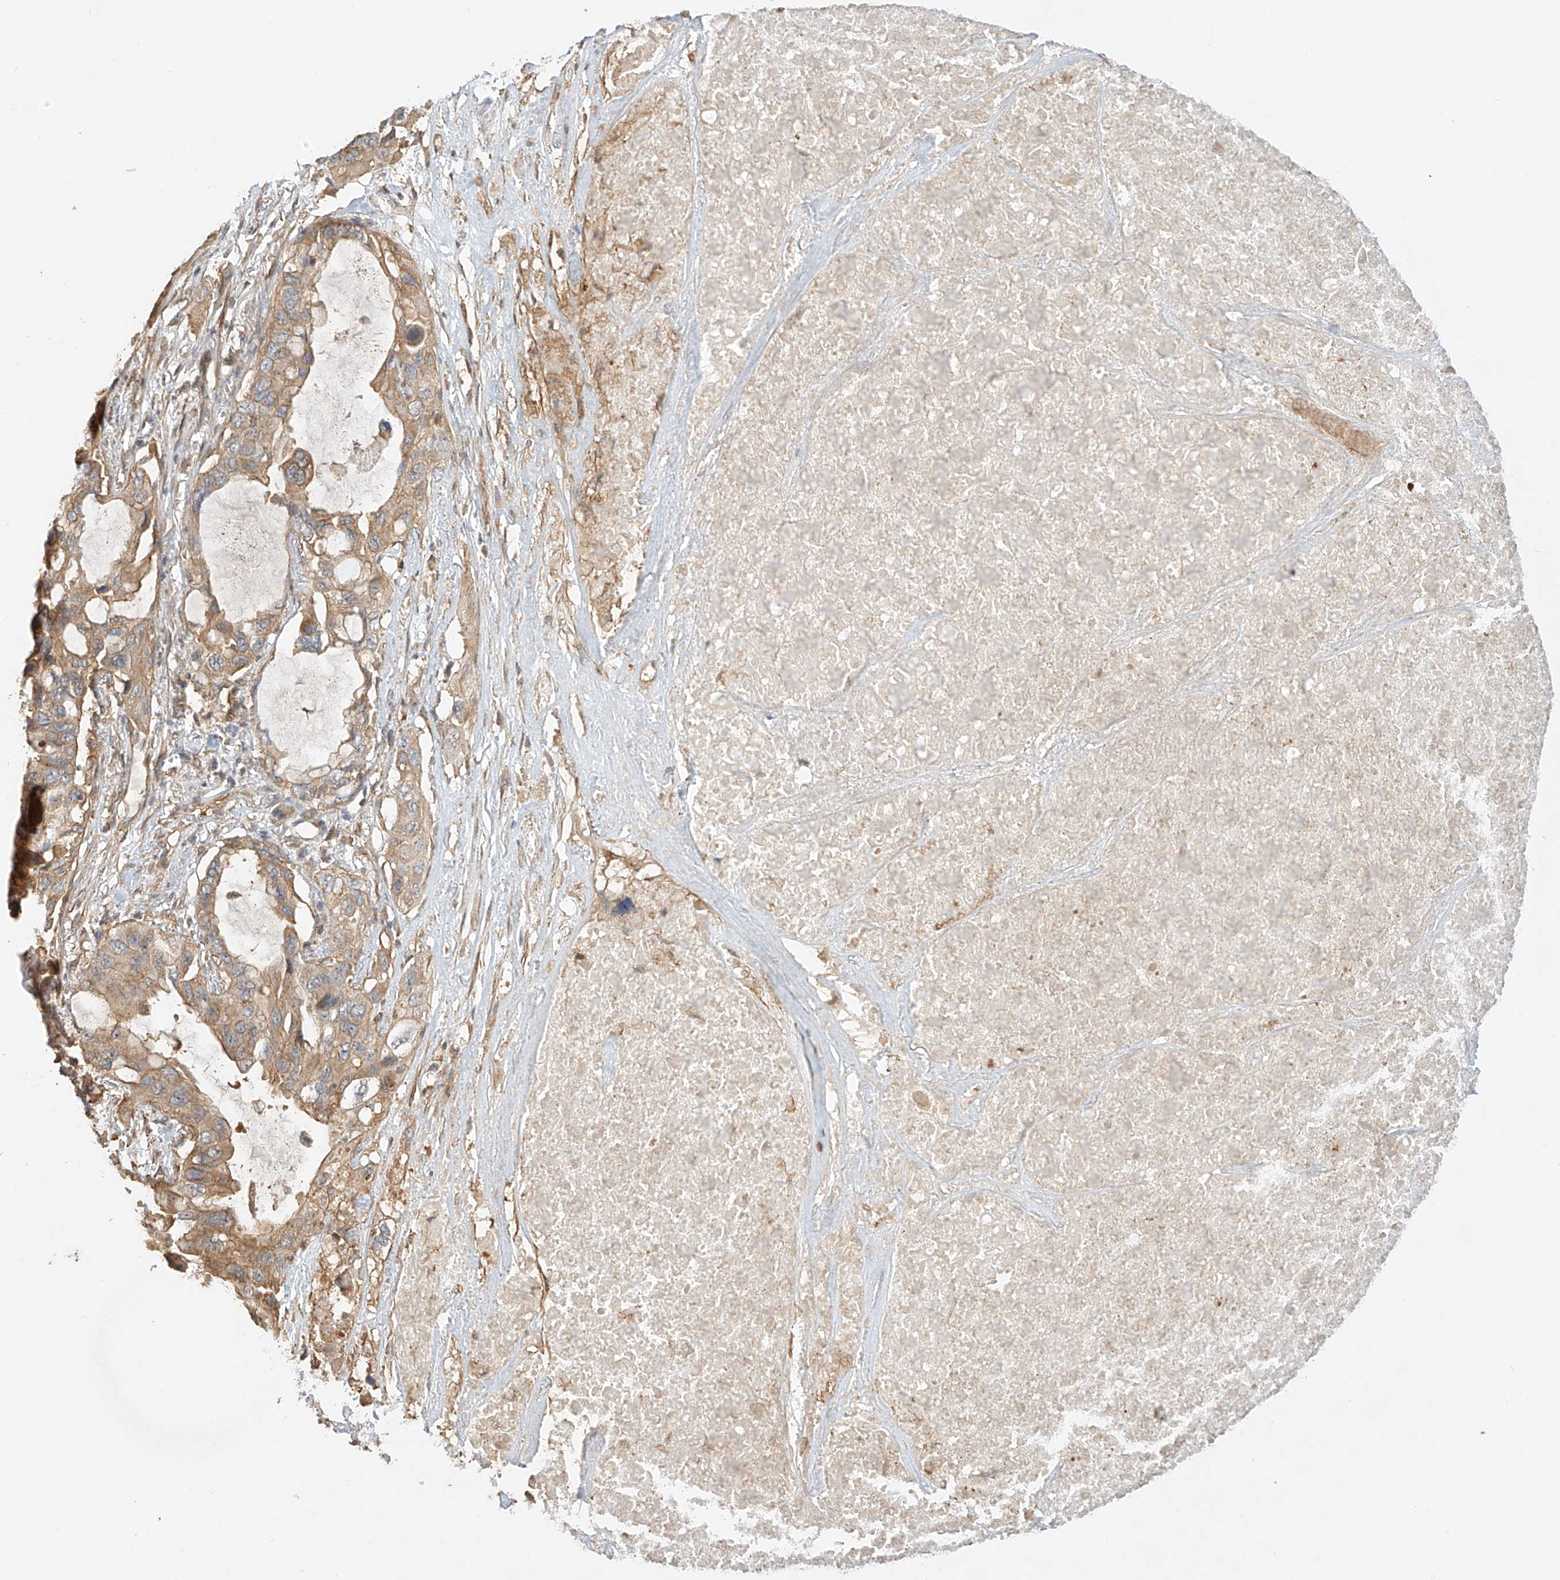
{"staining": {"intensity": "weak", "quantity": ">75%", "location": "cytoplasmic/membranous"}, "tissue": "lung cancer", "cell_type": "Tumor cells", "image_type": "cancer", "snomed": [{"axis": "morphology", "description": "Squamous cell carcinoma, NOS"}, {"axis": "topography", "description": "Lung"}], "caption": "This is a photomicrograph of immunohistochemistry staining of squamous cell carcinoma (lung), which shows weak expression in the cytoplasmic/membranous of tumor cells.", "gene": "CSMD3", "patient": {"sex": "female", "age": 73}}